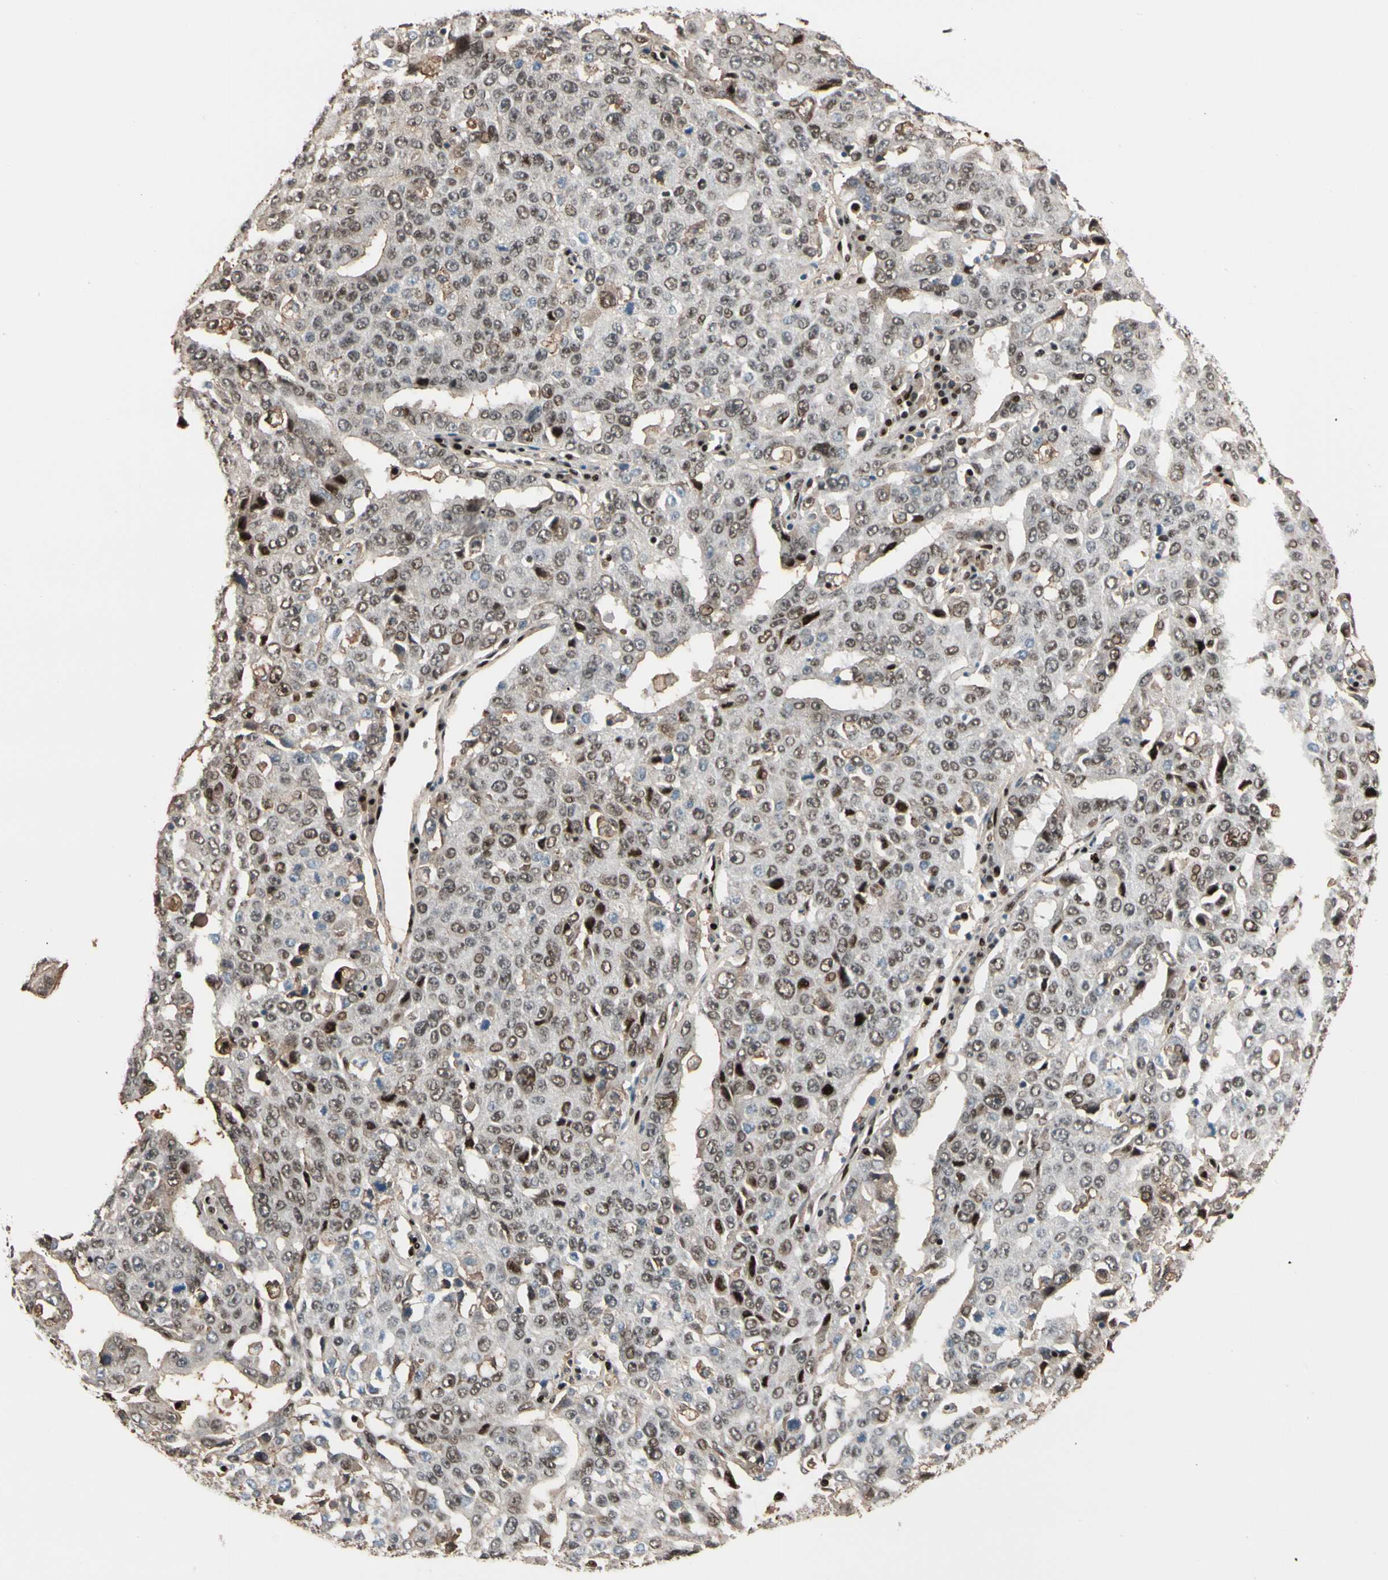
{"staining": {"intensity": "moderate", "quantity": "25%-75%", "location": "nuclear"}, "tissue": "ovarian cancer", "cell_type": "Tumor cells", "image_type": "cancer", "snomed": [{"axis": "morphology", "description": "Carcinoma, endometroid"}, {"axis": "topography", "description": "Ovary"}], "caption": "Tumor cells exhibit medium levels of moderate nuclear staining in about 25%-75% of cells in endometroid carcinoma (ovarian).", "gene": "FOXO3", "patient": {"sex": "female", "age": 62}}